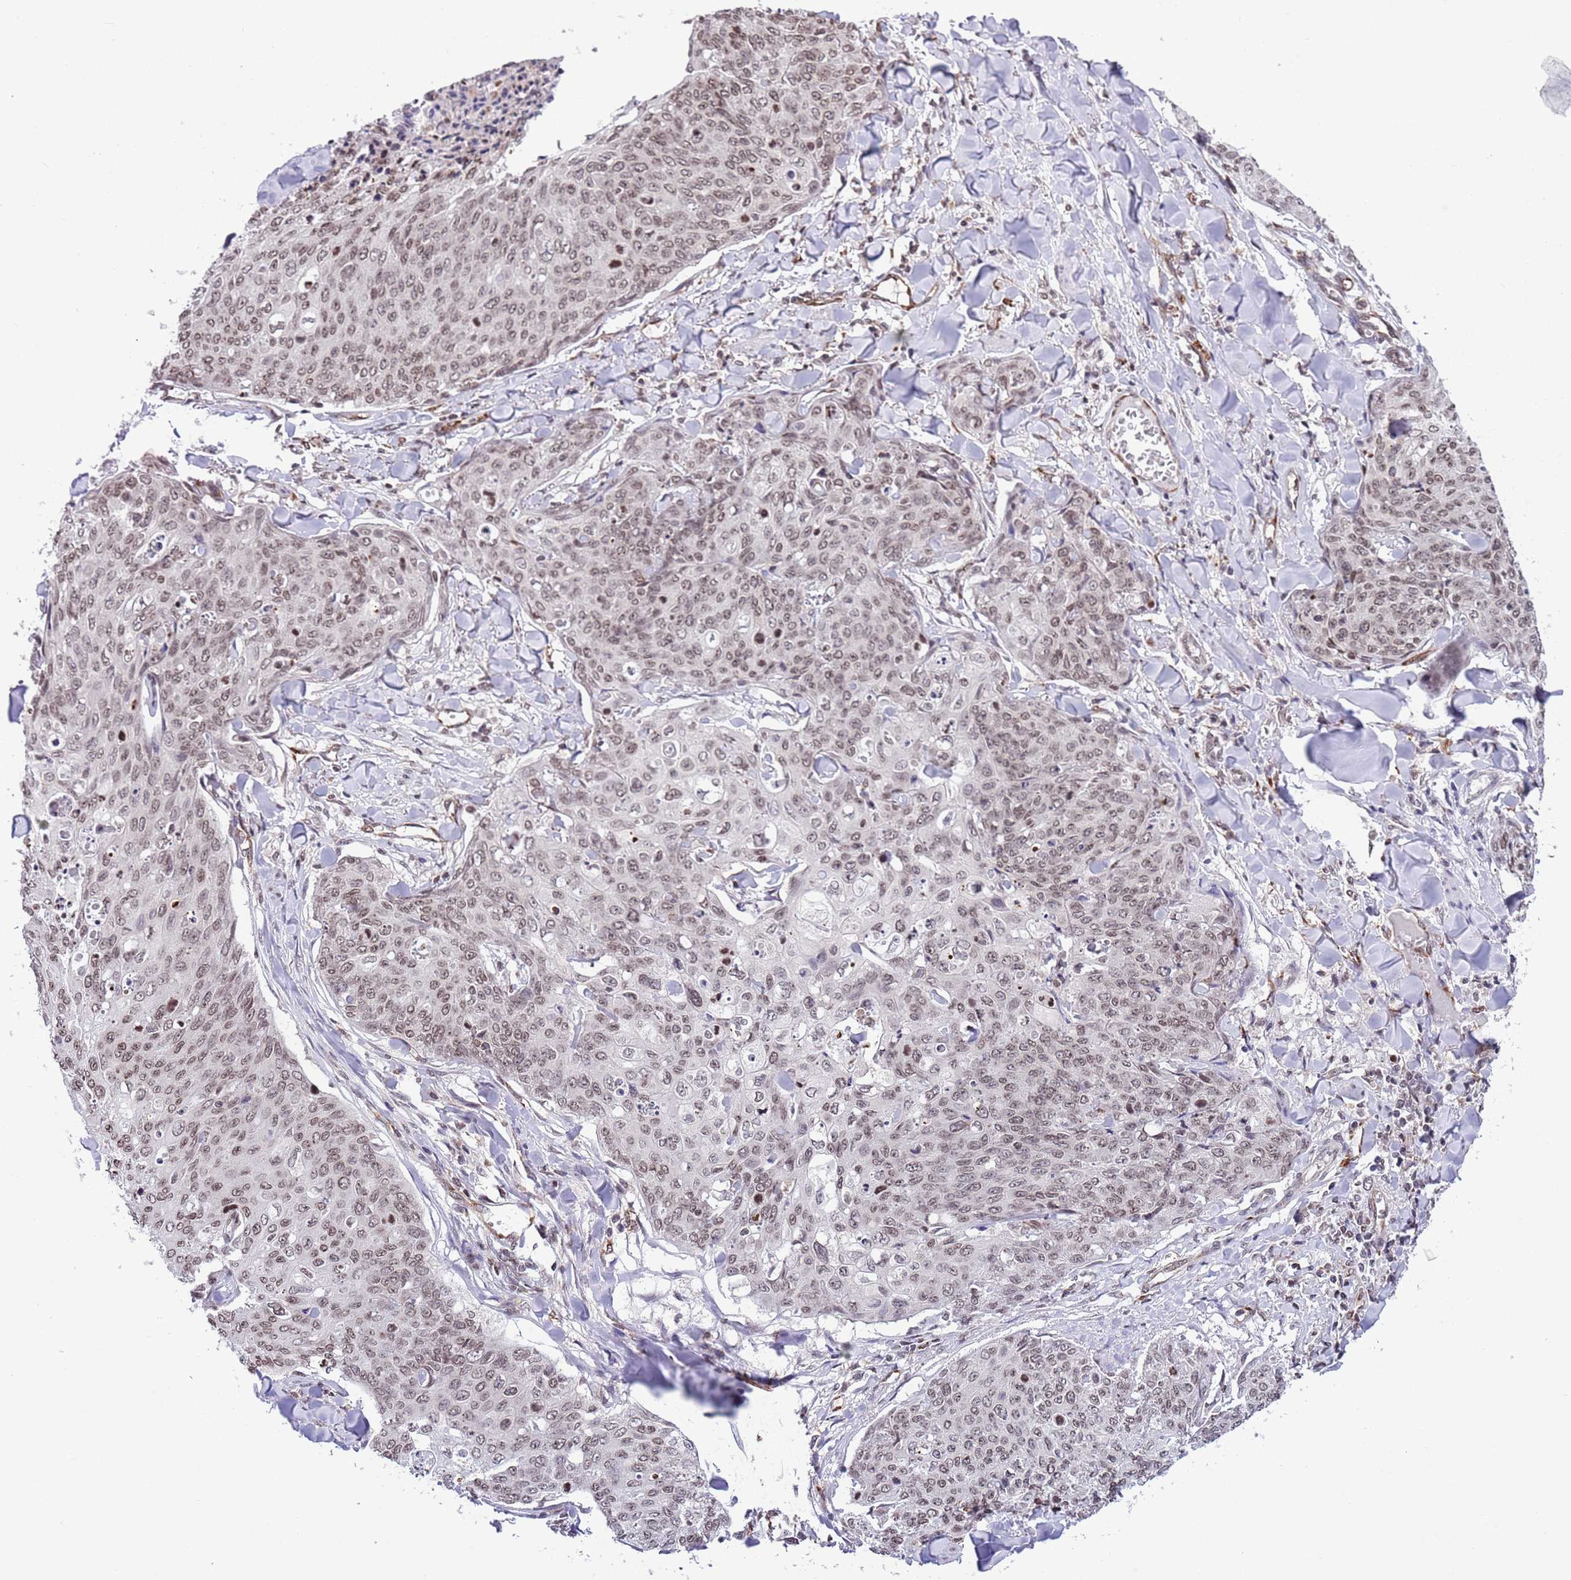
{"staining": {"intensity": "moderate", "quantity": ">75%", "location": "nuclear"}, "tissue": "skin cancer", "cell_type": "Tumor cells", "image_type": "cancer", "snomed": [{"axis": "morphology", "description": "Squamous cell carcinoma, NOS"}, {"axis": "topography", "description": "Skin"}, {"axis": "topography", "description": "Vulva"}], "caption": "Squamous cell carcinoma (skin) stained with DAB IHC exhibits medium levels of moderate nuclear expression in about >75% of tumor cells. (Stains: DAB in brown, nuclei in blue, Microscopy: brightfield microscopy at high magnification).", "gene": "NRIP1", "patient": {"sex": "female", "age": 85}}